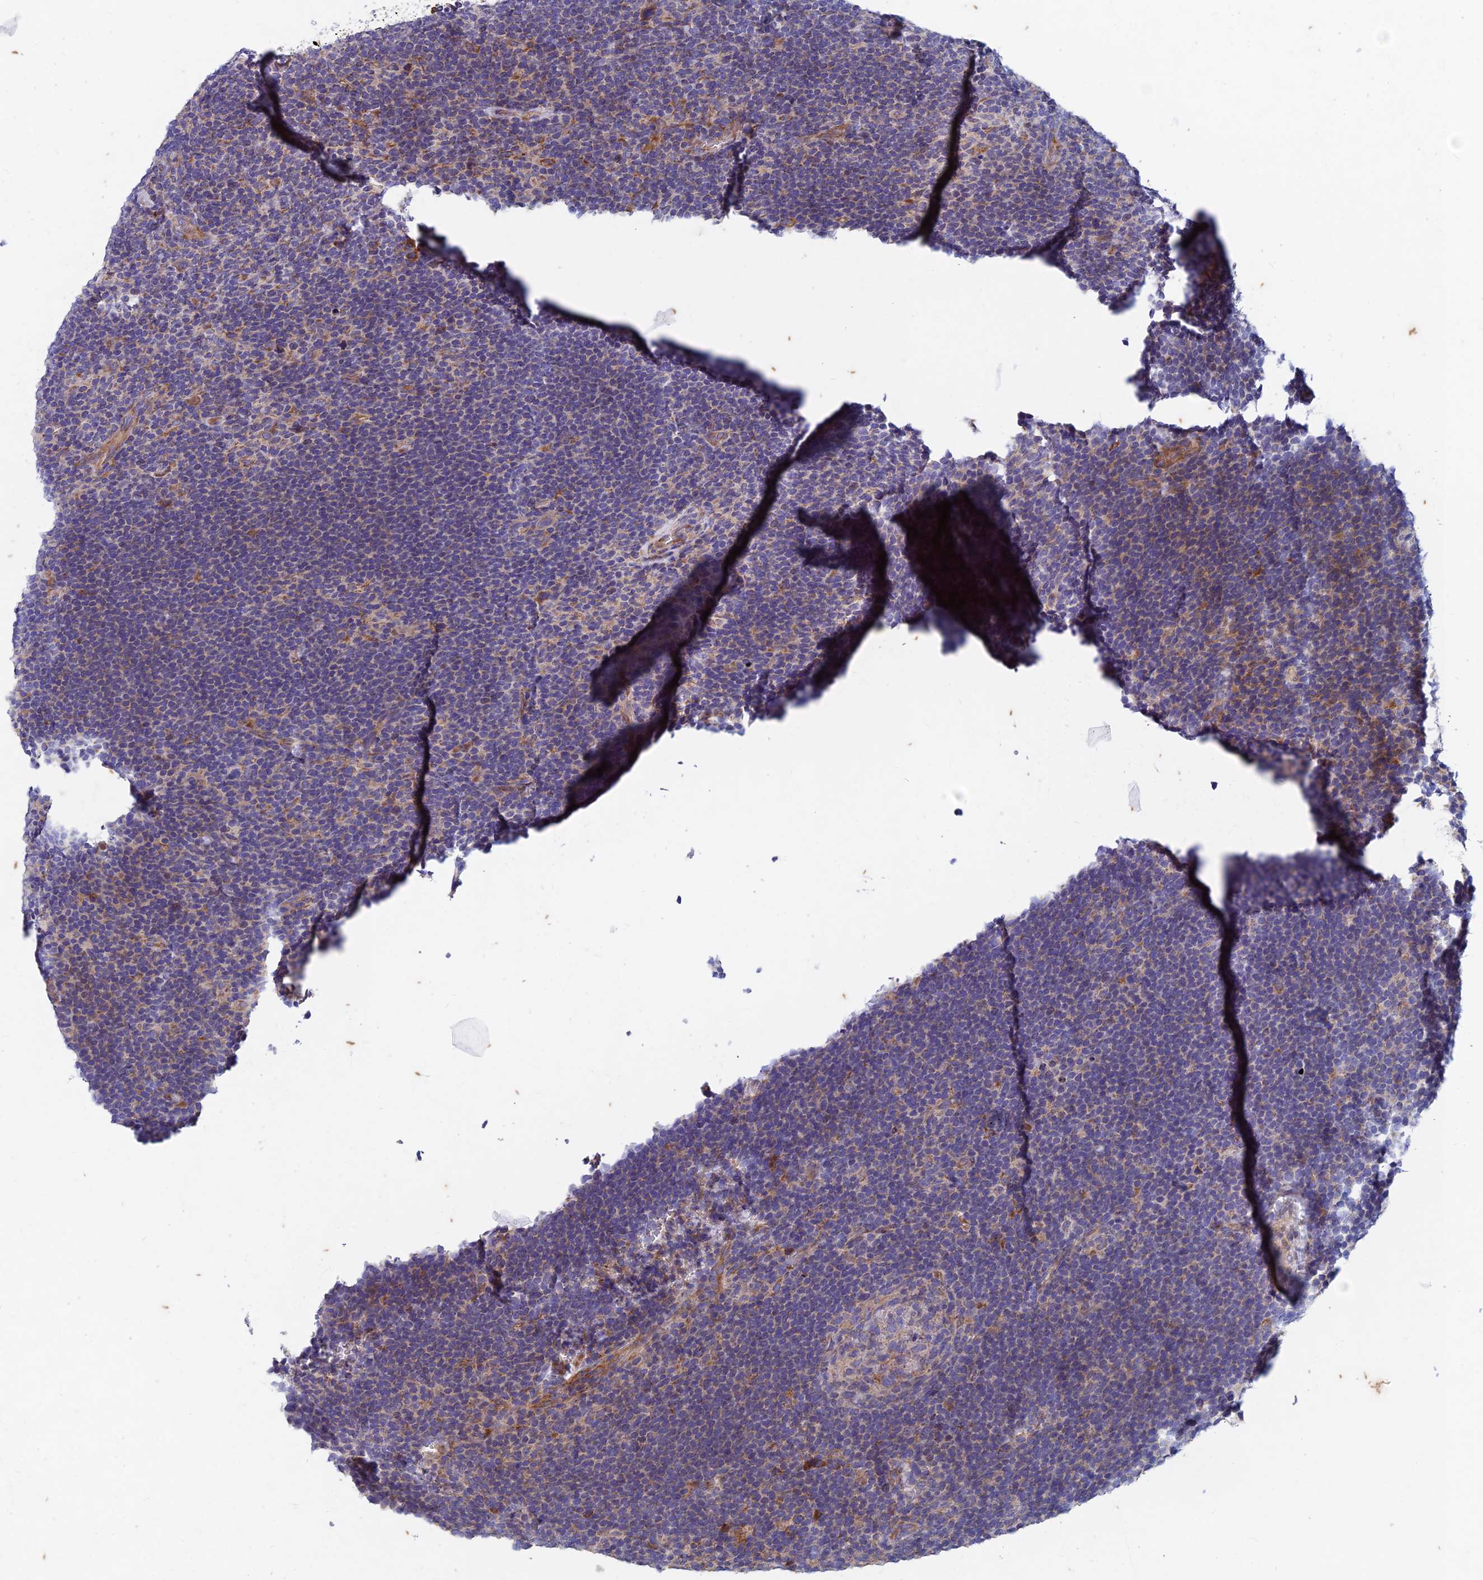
{"staining": {"intensity": "moderate", "quantity": "25%-75%", "location": "cytoplasmic/membranous"}, "tissue": "lymphoma", "cell_type": "Tumor cells", "image_type": "cancer", "snomed": [{"axis": "morphology", "description": "Hodgkin's disease, NOS"}, {"axis": "topography", "description": "Lymph node"}], "caption": "Immunohistochemical staining of Hodgkin's disease displays medium levels of moderate cytoplasmic/membranous positivity in about 25%-75% of tumor cells. The staining was performed using DAB (3,3'-diaminobenzidine), with brown indicating positive protein expression. Nuclei are stained blue with hematoxylin.", "gene": "AP4S1", "patient": {"sex": "female", "age": 57}}